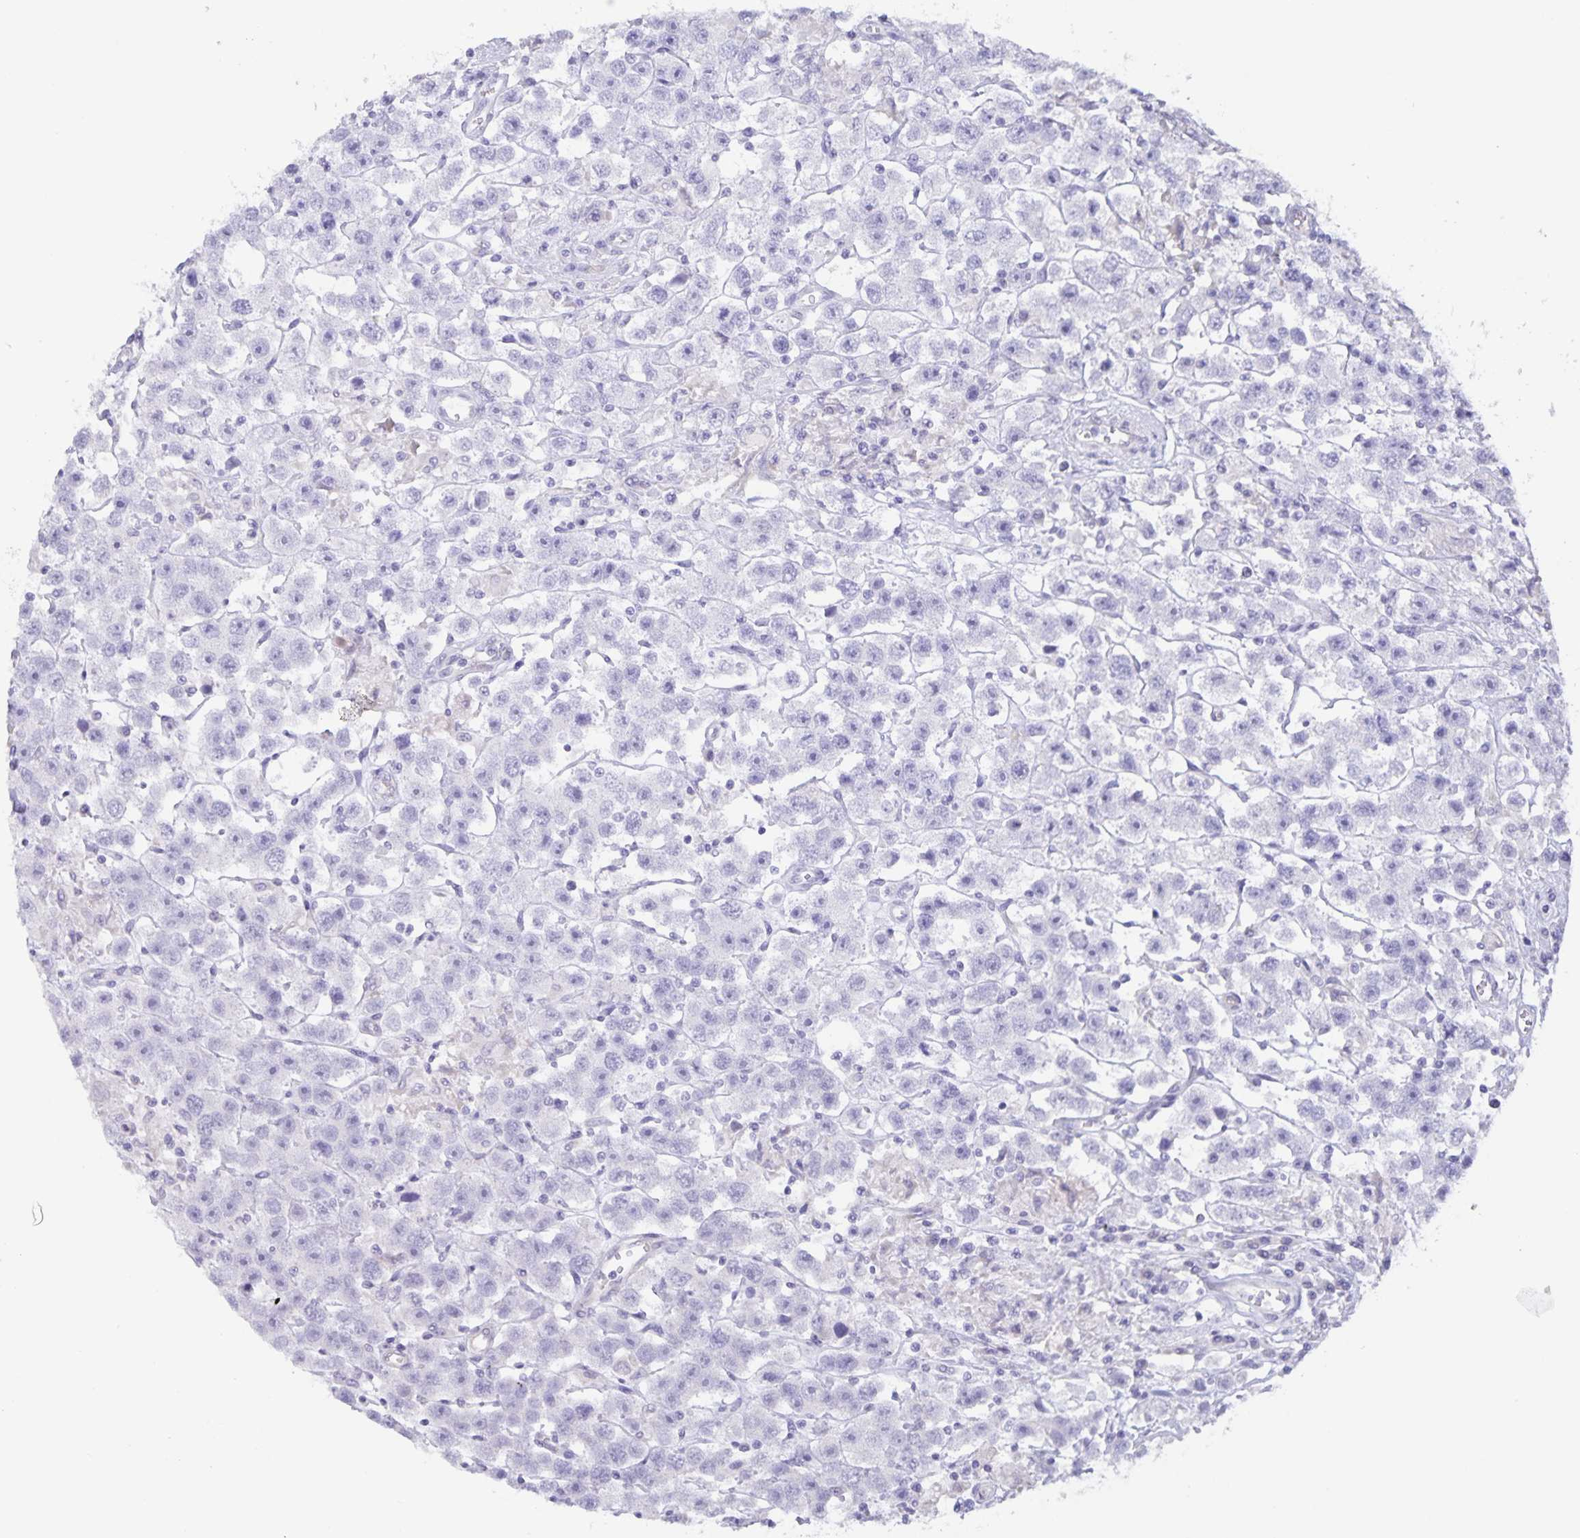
{"staining": {"intensity": "negative", "quantity": "none", "location": "none"}, "tissue": "testis cancer", "cell_type": "Tumor cells", "image_type": "cancer", "snomed": [{"axis": "morphology", "description": "Seminoma, NOS"}, {"axis": "topography", "description": "Testis"}], "caption": "DAB (3,3'-diaminobenzidine) immunohistochemical staining of testis seminoma exhibits no significant staining in tumor cells. (DAB immunohistochemistry with hematoxylin counter stain).", "gene": "AQP4", "patient": {"sex": "male", "age": 45}}